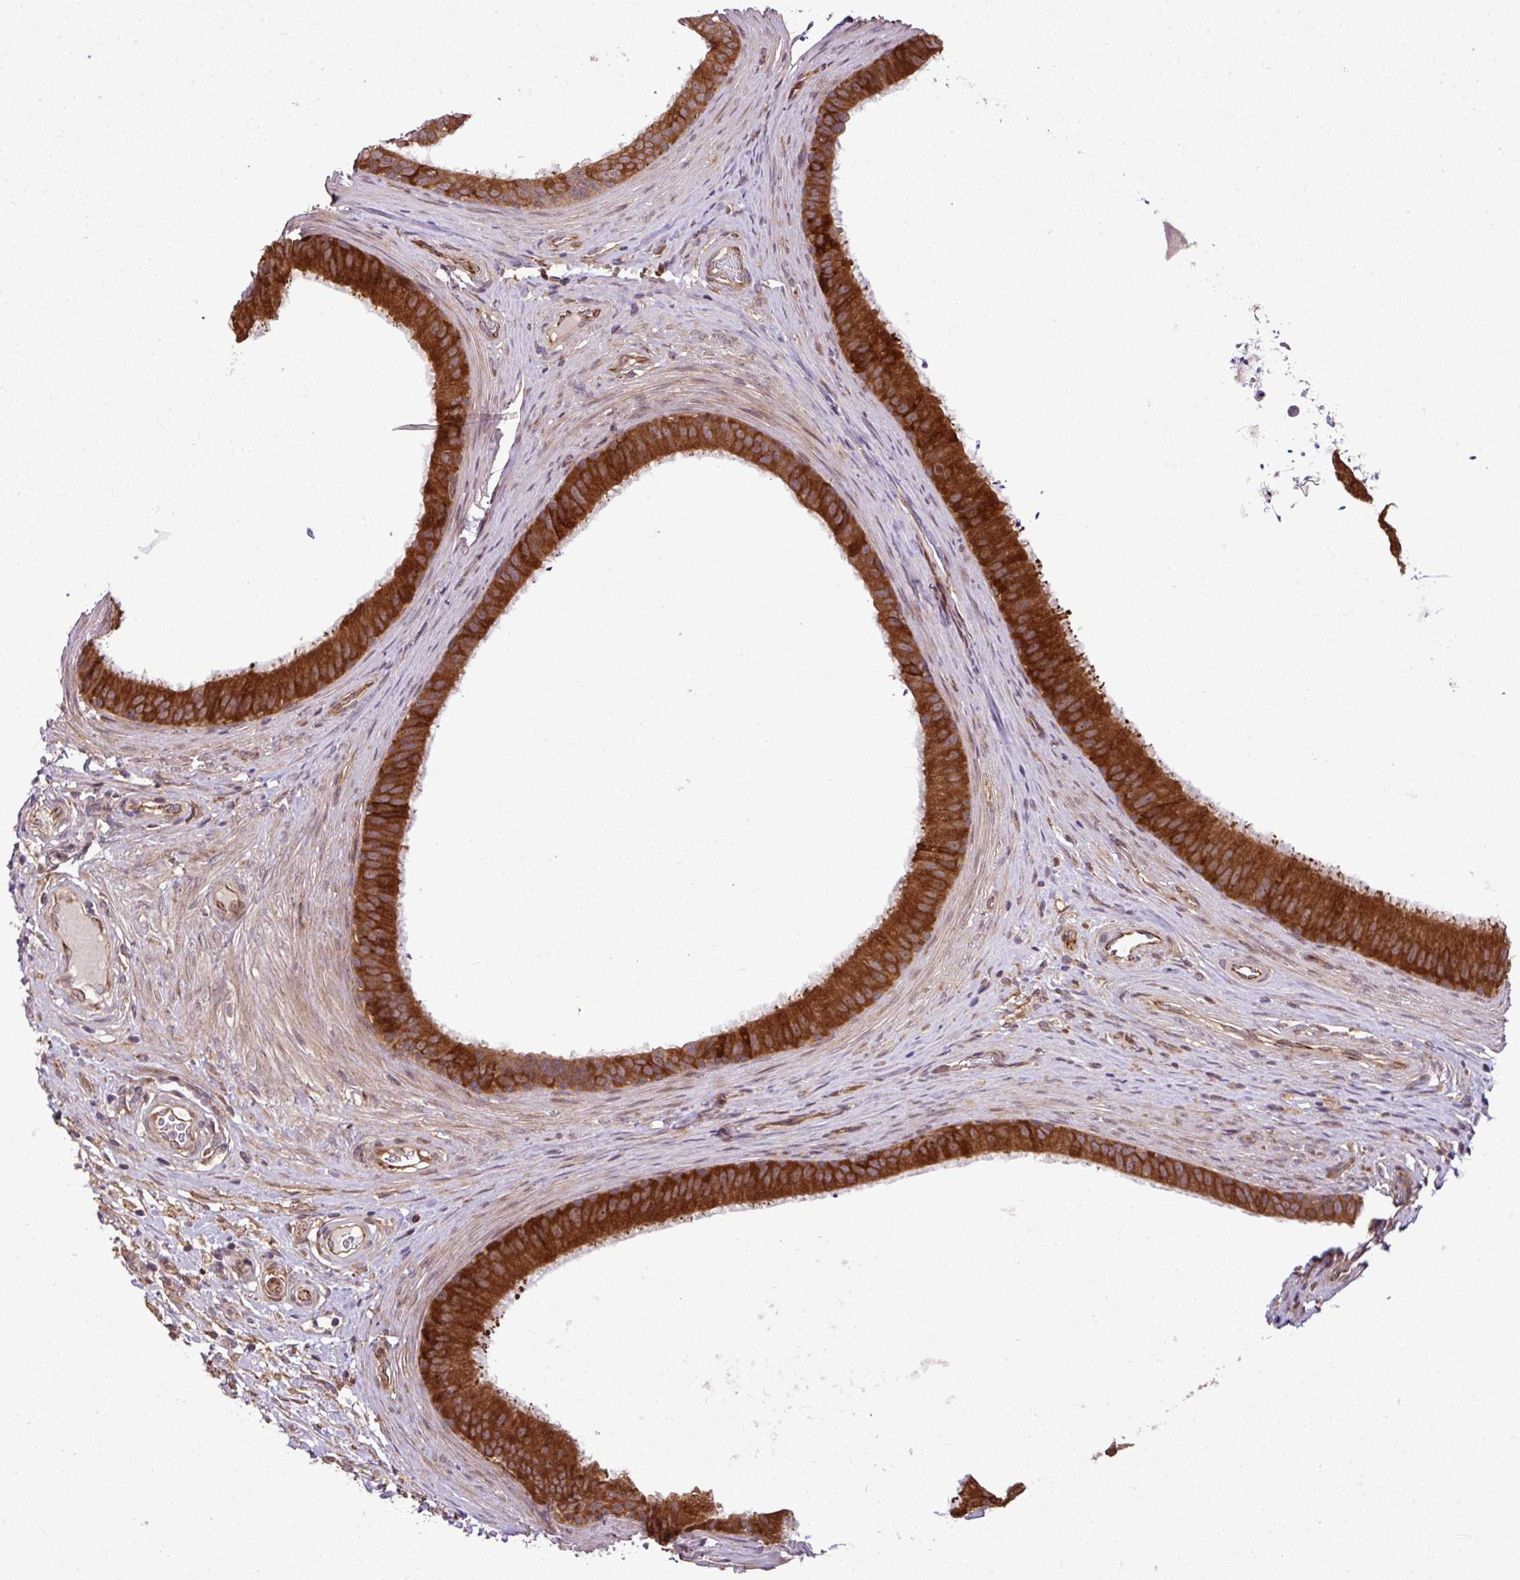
{"staining": {"intensity": "strong", "quantity": ">75%", "location": "cytoplasmic/membranous"}, "tissue": "epididymis", "cell_type": "Glandular cells", "image_type": "normal", "snomed": [{"axis": "morphology", "description": "Normal tissue, NOS"}, {"axis": "topography", "description": "Testis"}, {"axis": "topography", "description": "Epididymis"}], "caption": "Strong cytoplasmic/membranous positivity for a protein is appreciated in about >75% of glandular cells of benign epididymis using immunohistochemistry (IHC).", "gene": "DLGAP4", "patient": {"sex": "male", "age": 41}}